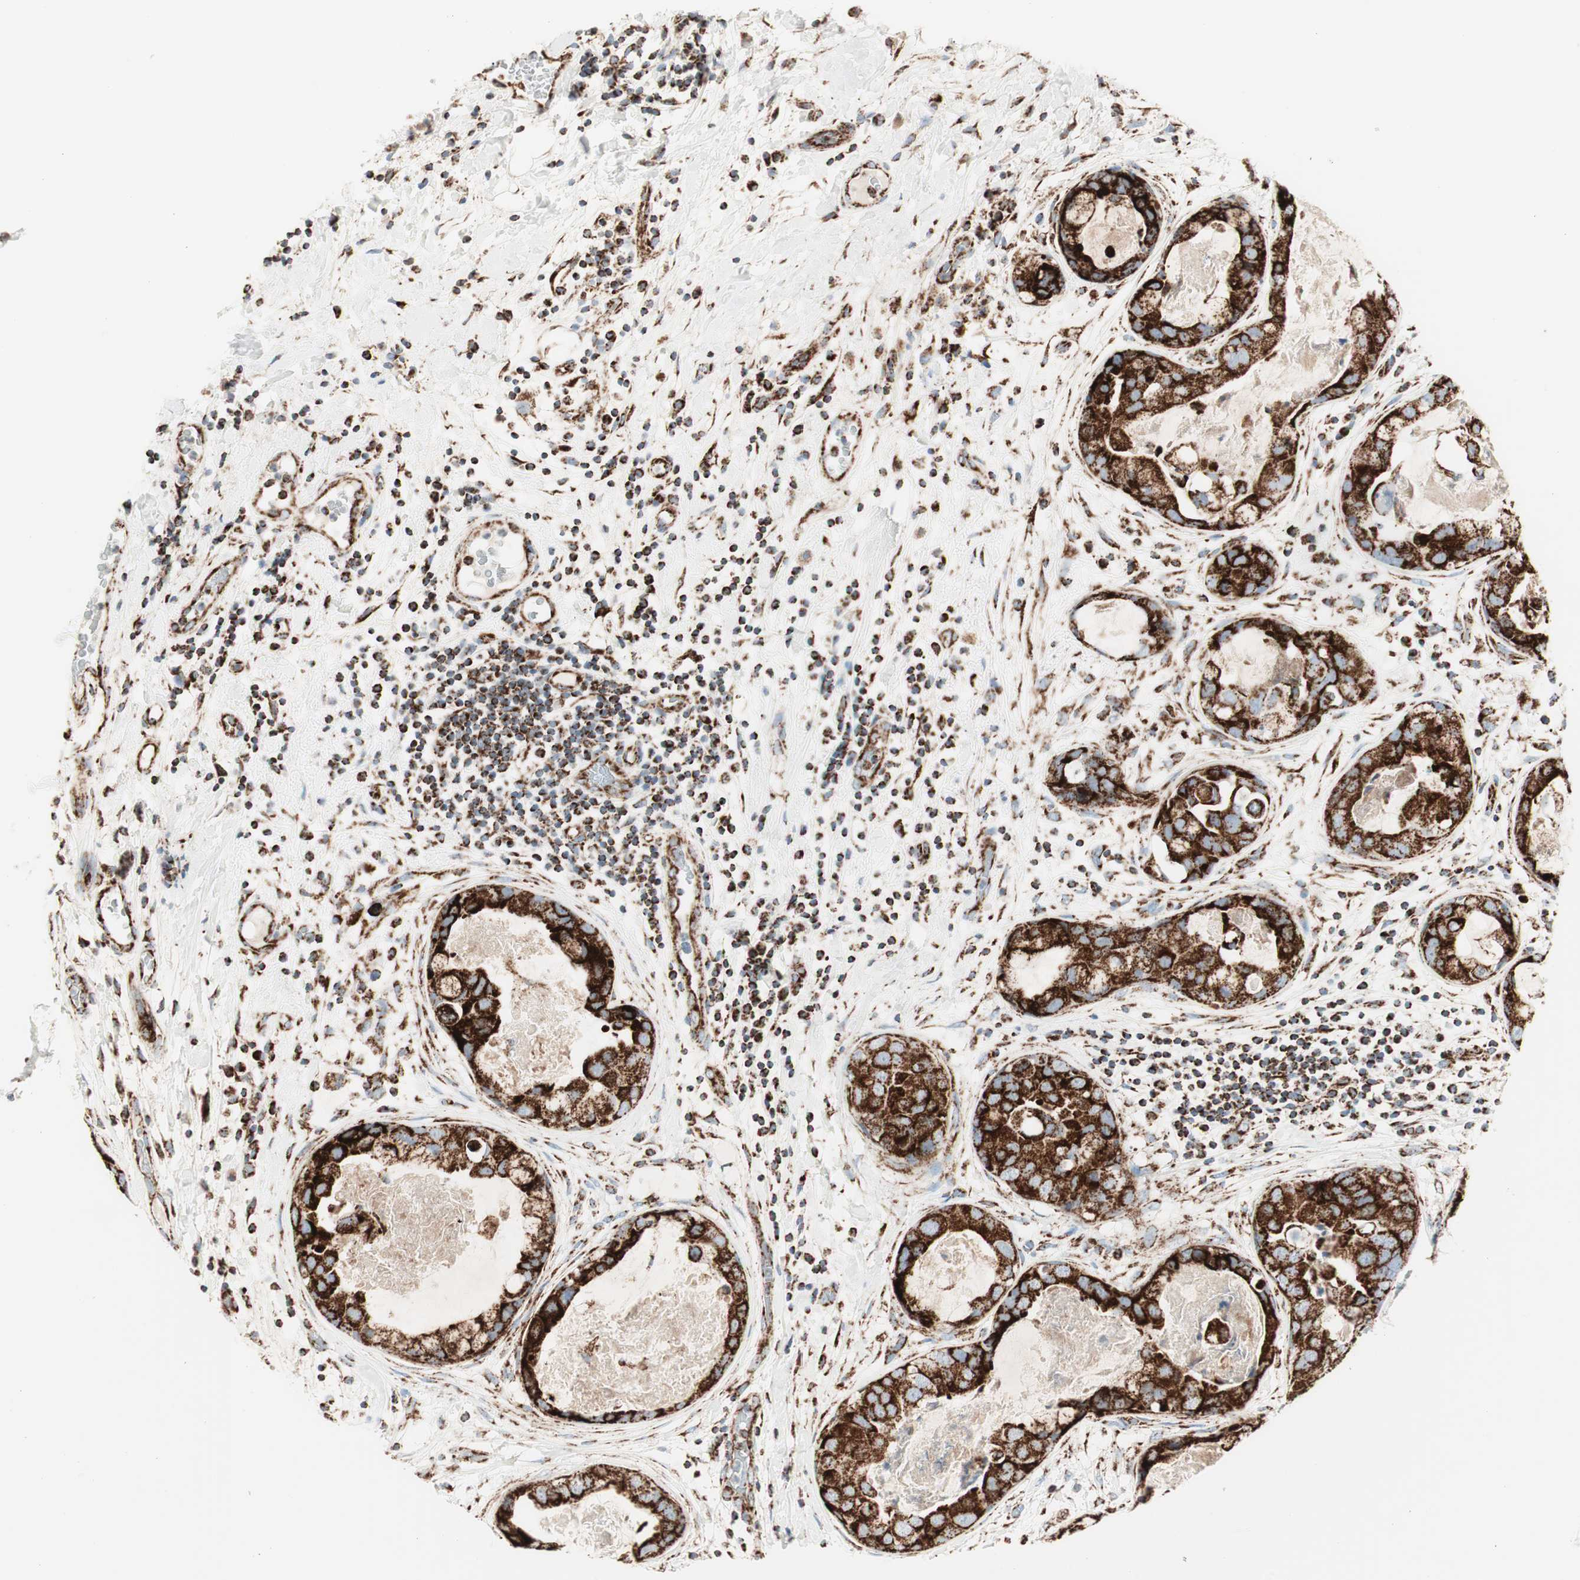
{"staining": {"intensity": "strong", "quantity": ">75%", "location": "cytoplasmic/membranous"}, "tissue": "breast cancer", "cell_type": "Tumor cells", "image_type": "cancer", "snomed": [{"axis": "morphology", "description": "Duct carcinoma"}, {"axis": "topography", "description": "Breast"}], "caption": "Breast cancer stained for a protein (brown) displays strong cytoplasmic/membranous positive staining in about >75% of tumor cells.", "gene": "TOMM20", "patient": {"sex": "female", "age": 40}}